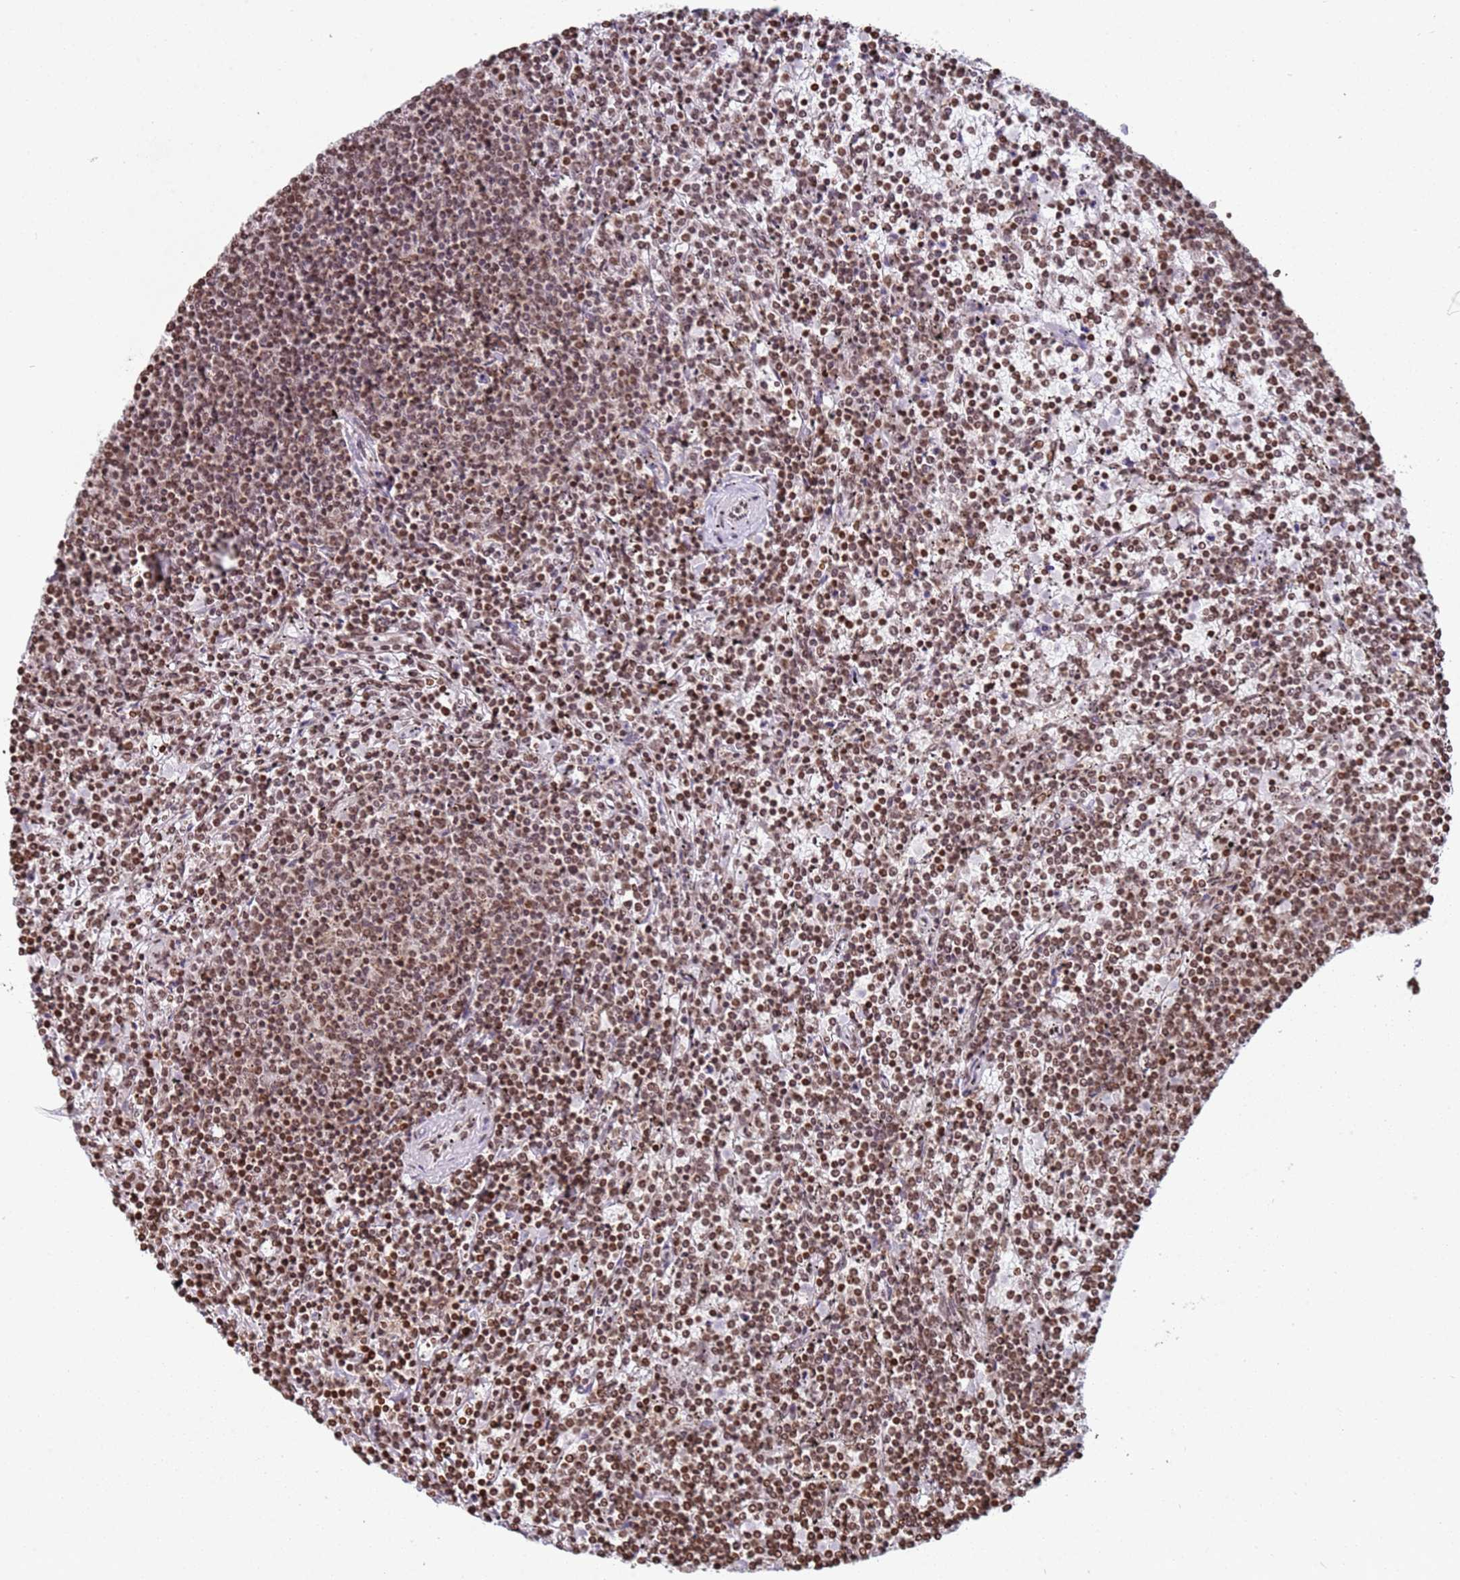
{"staining": {"intensity": "moderate", "quantity": ">75%", "location": "nuclear"}, "tissue": "lymphoma", "cell_type": "Tumor cells", "image_type": "cancer", "snomed": [{"axis": "morphology", "description": "Malignant lymphoma, non-Hodgkin's type, Low grade"}, {"axis": "topography", "description": "Spleen"}], "caption": "Immunohistochemistry (IHC) (DAB) staining of human lymphoma reveals moderate nuclear protein expression in about >75% of tumor cells. (DAB (3,3'-diaminobenzidine) IHC with brightfield microscopy, high magnification).", "gene": "SCAF1", "patient": {"sex": "female", "age": 50}}